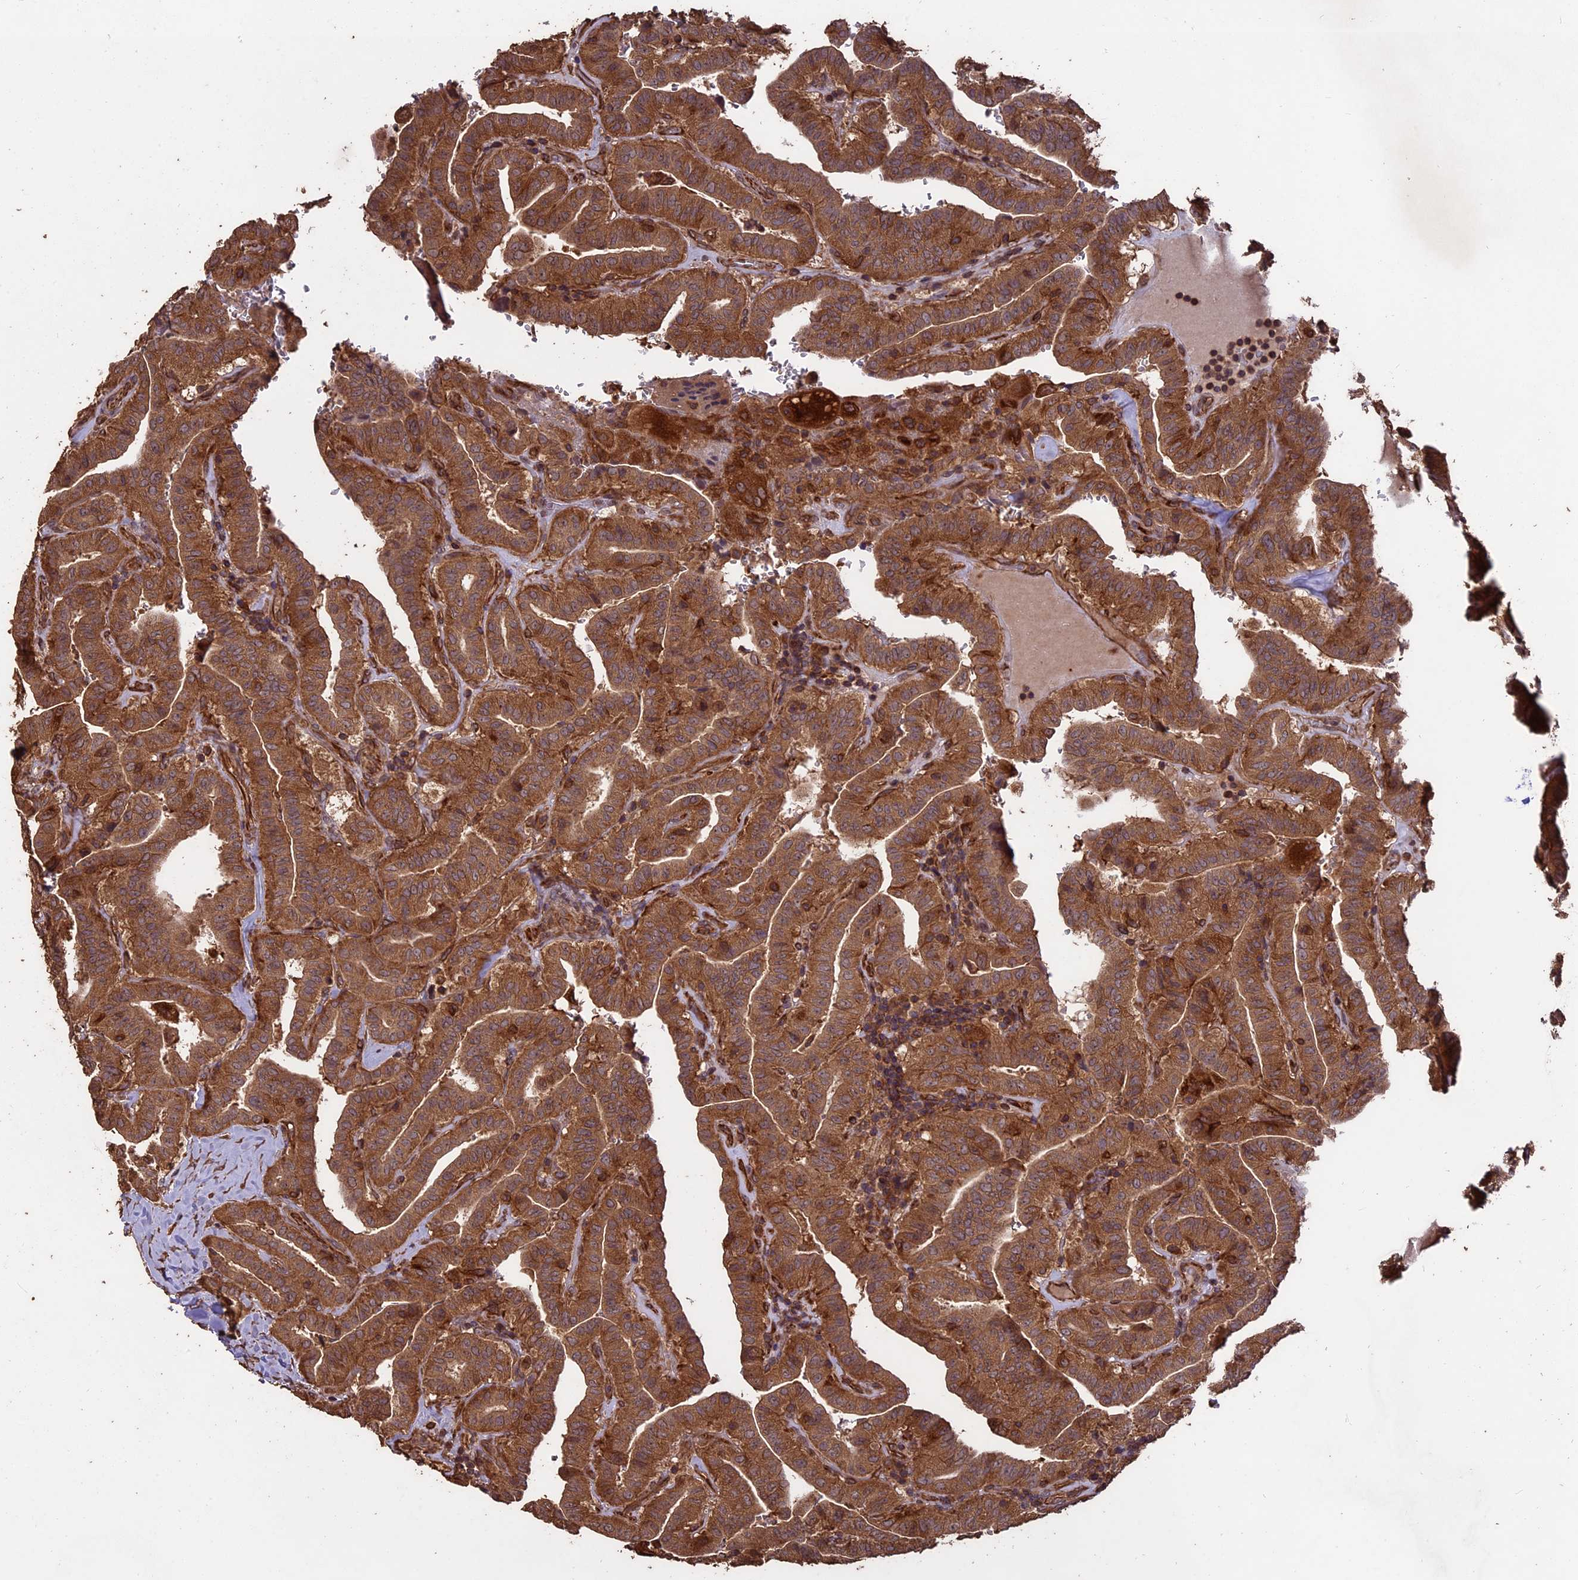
{"staining": {"intensity": "moderate", "quantity": ">75%", "location": "cytoplasmic/membranous"}, "tissue": "thyroid cancer", "cell_type": "Tumor cells", "image_type": "cancer", "snomed": [{"axis": "morphology", "description": "Papillary adenocarcinoma, NOS"}, {"axis": "topography", "description": "Thyroid gland"}], "caption": "IHC image of human thyroid cancer (papillary adenocarcinoma) stained for a protein (brown), which exhibits medium levels of moderate cytoplasmic/membranous positivity in about >75% of tumor cells.", "gene": "TTLL10", "patient": {"sex": "male", "age": 77}}